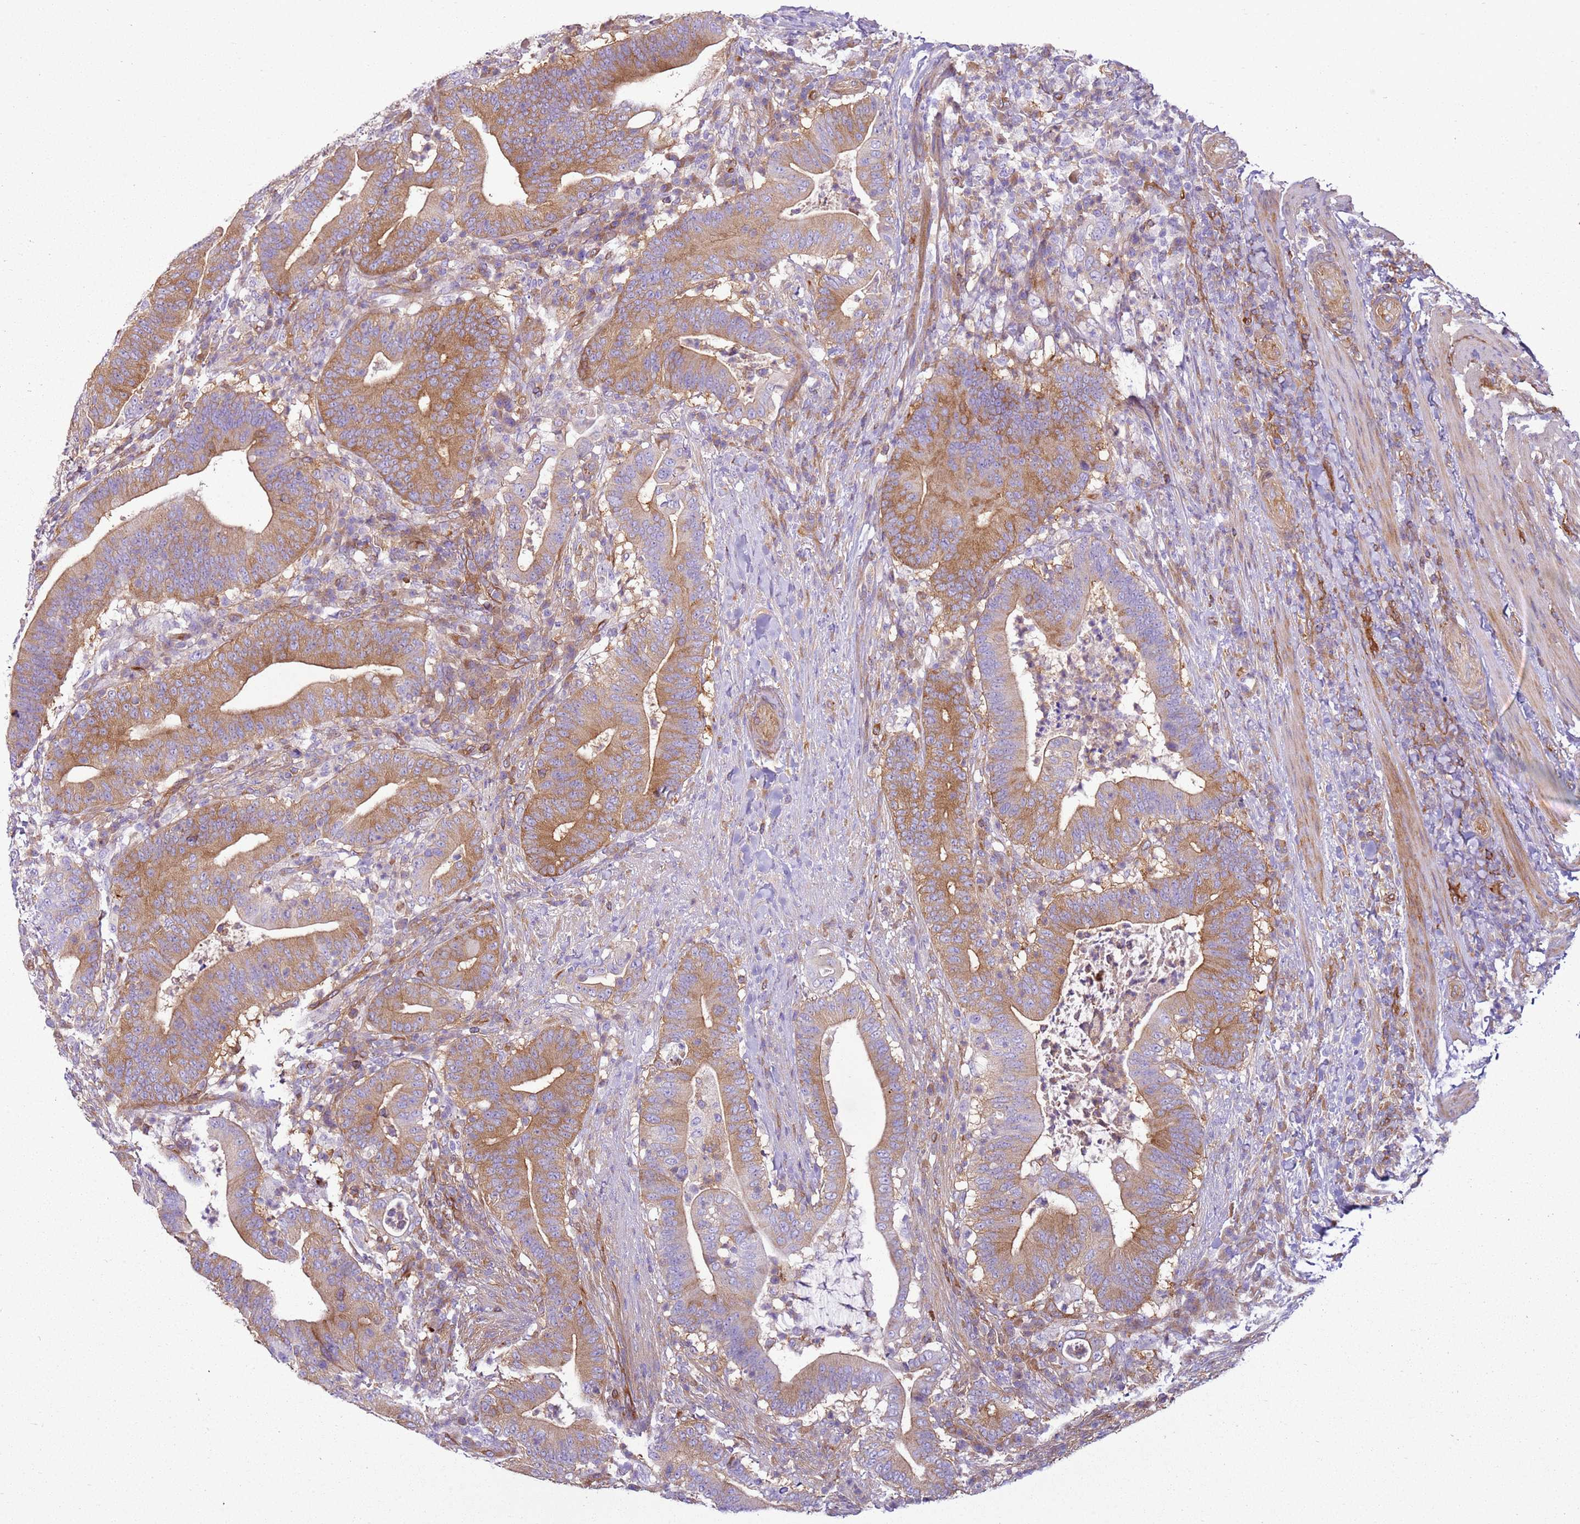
{"staining": {"intensity": "moderate", "quantity": ">75%", "location": "cytoplasmic/membranous"}, "tissue": "colorectal cancer", "cell_type": "Tumor cells", "image_type": "cancer", "snomed": [{"axis": "morphology", "description": "Adenocarcinoma, NOS"}, {"axis": "topography", "description": "Colon"}], "caption": "This photomicrograph displays adenocarcinoma (colorectal) stained with IHC to label a protein in brown. The cytoplasmic/membranous of tumor cells show moderate positivity for the protein. Nuclei are counter-stained blue.", "gene": "SNX21", "patient": {"sex": "female", "age": 66}}